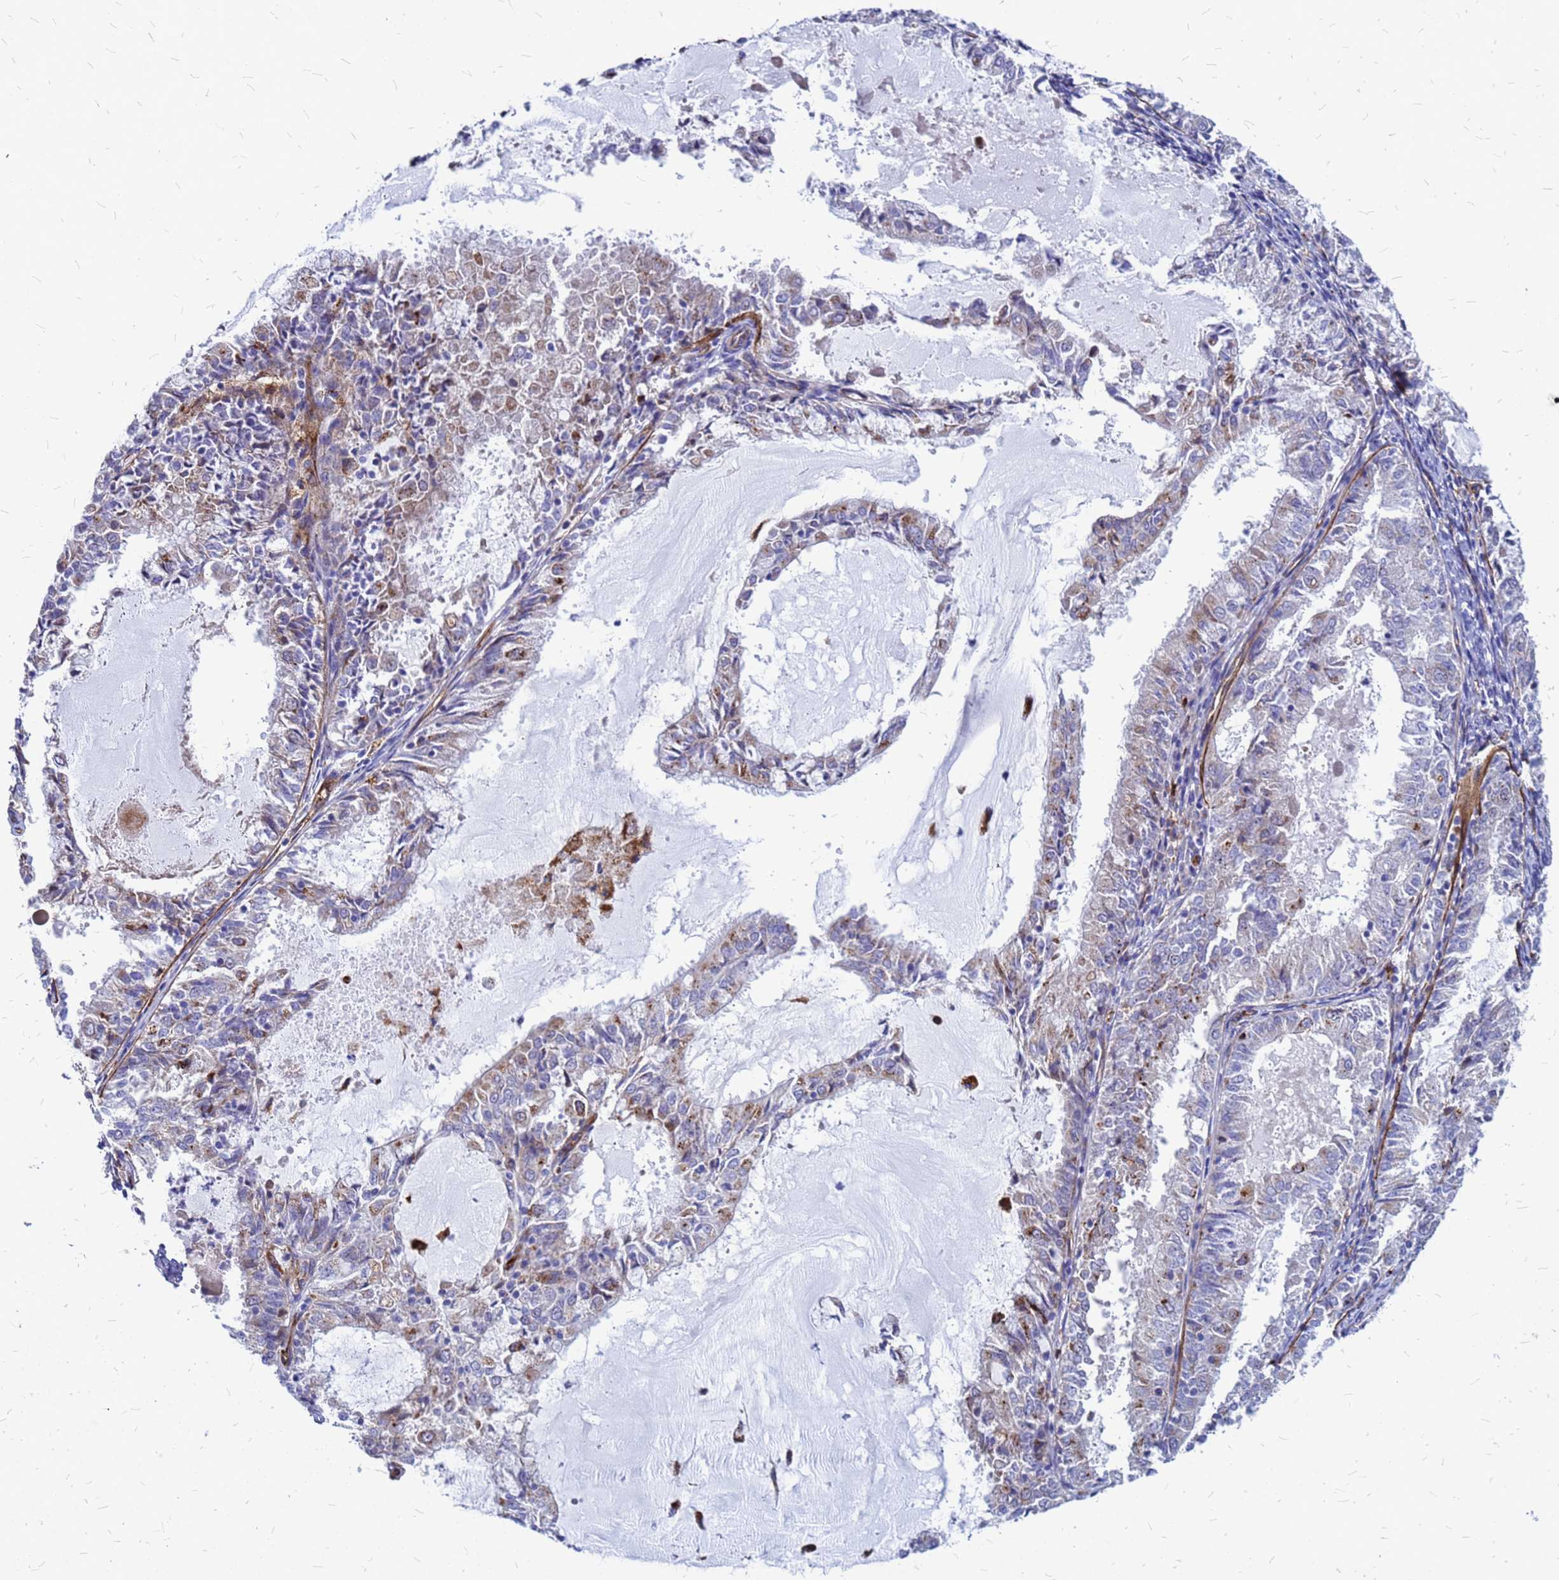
{"staining": {"intensity": "moderate", "quantity": "<25%", "location": "cytoplasmic/membranous"}, "tissue": "endometrial cancer", "cell_type": "Tumor cells", "image_type": "cancer", "snomed": [{"axis": "morphology", "description": "Adenocarcinoma, NOS"}, {"axis": "topography", "description": "Endometrium"}], "caption": "Immunohistochemical staining of human adenocarcinoma (endometrial) displays low levels of moderate cytoplasmic/membranous expression in about <25% of tumor cells. Nuclei are stained in blue.", "gene": "NOSTRIN", "patient": {"sex": "female", "age": 57}}